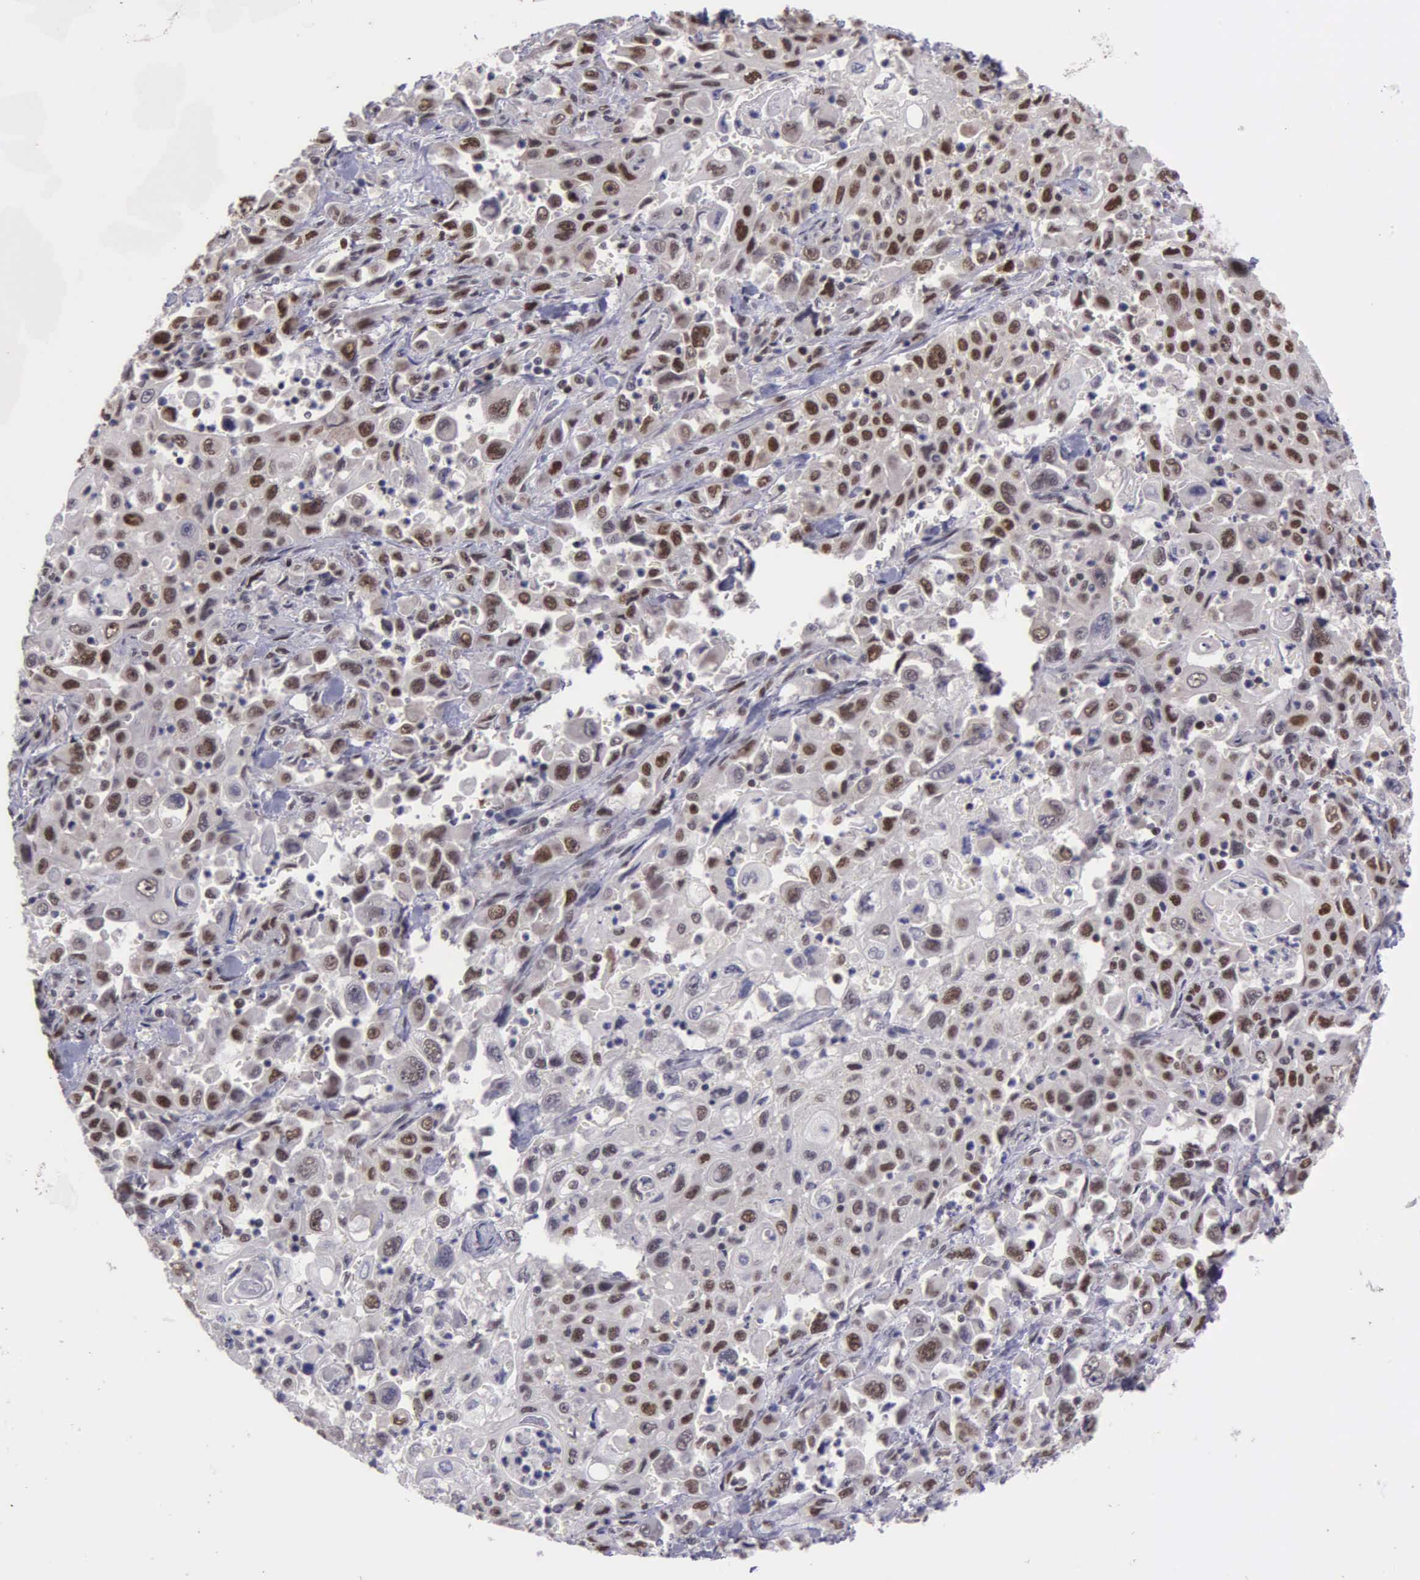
{"staining": {"intensity": "moderate", "quantity": "25%-75%", "location": "nuclear"}, "tissue": "pancreatic cancer", "cell_type": "Tumor cells", "image_type": "cancer", "snomed": [{"axis": "morphology", "description": "Adenocarcinoma, NOS"}, {"axis": "topography", "description": "Pancreas"}], "caption": "About 25%-75% of tumor cells in human pancreatic cancer (adenocarcinoma) show moderate nuclear protein expression as visualized by brown immunohistochemical staining.", "gene": "UBR7", "patient": {"sex": "male", "age": 70}}